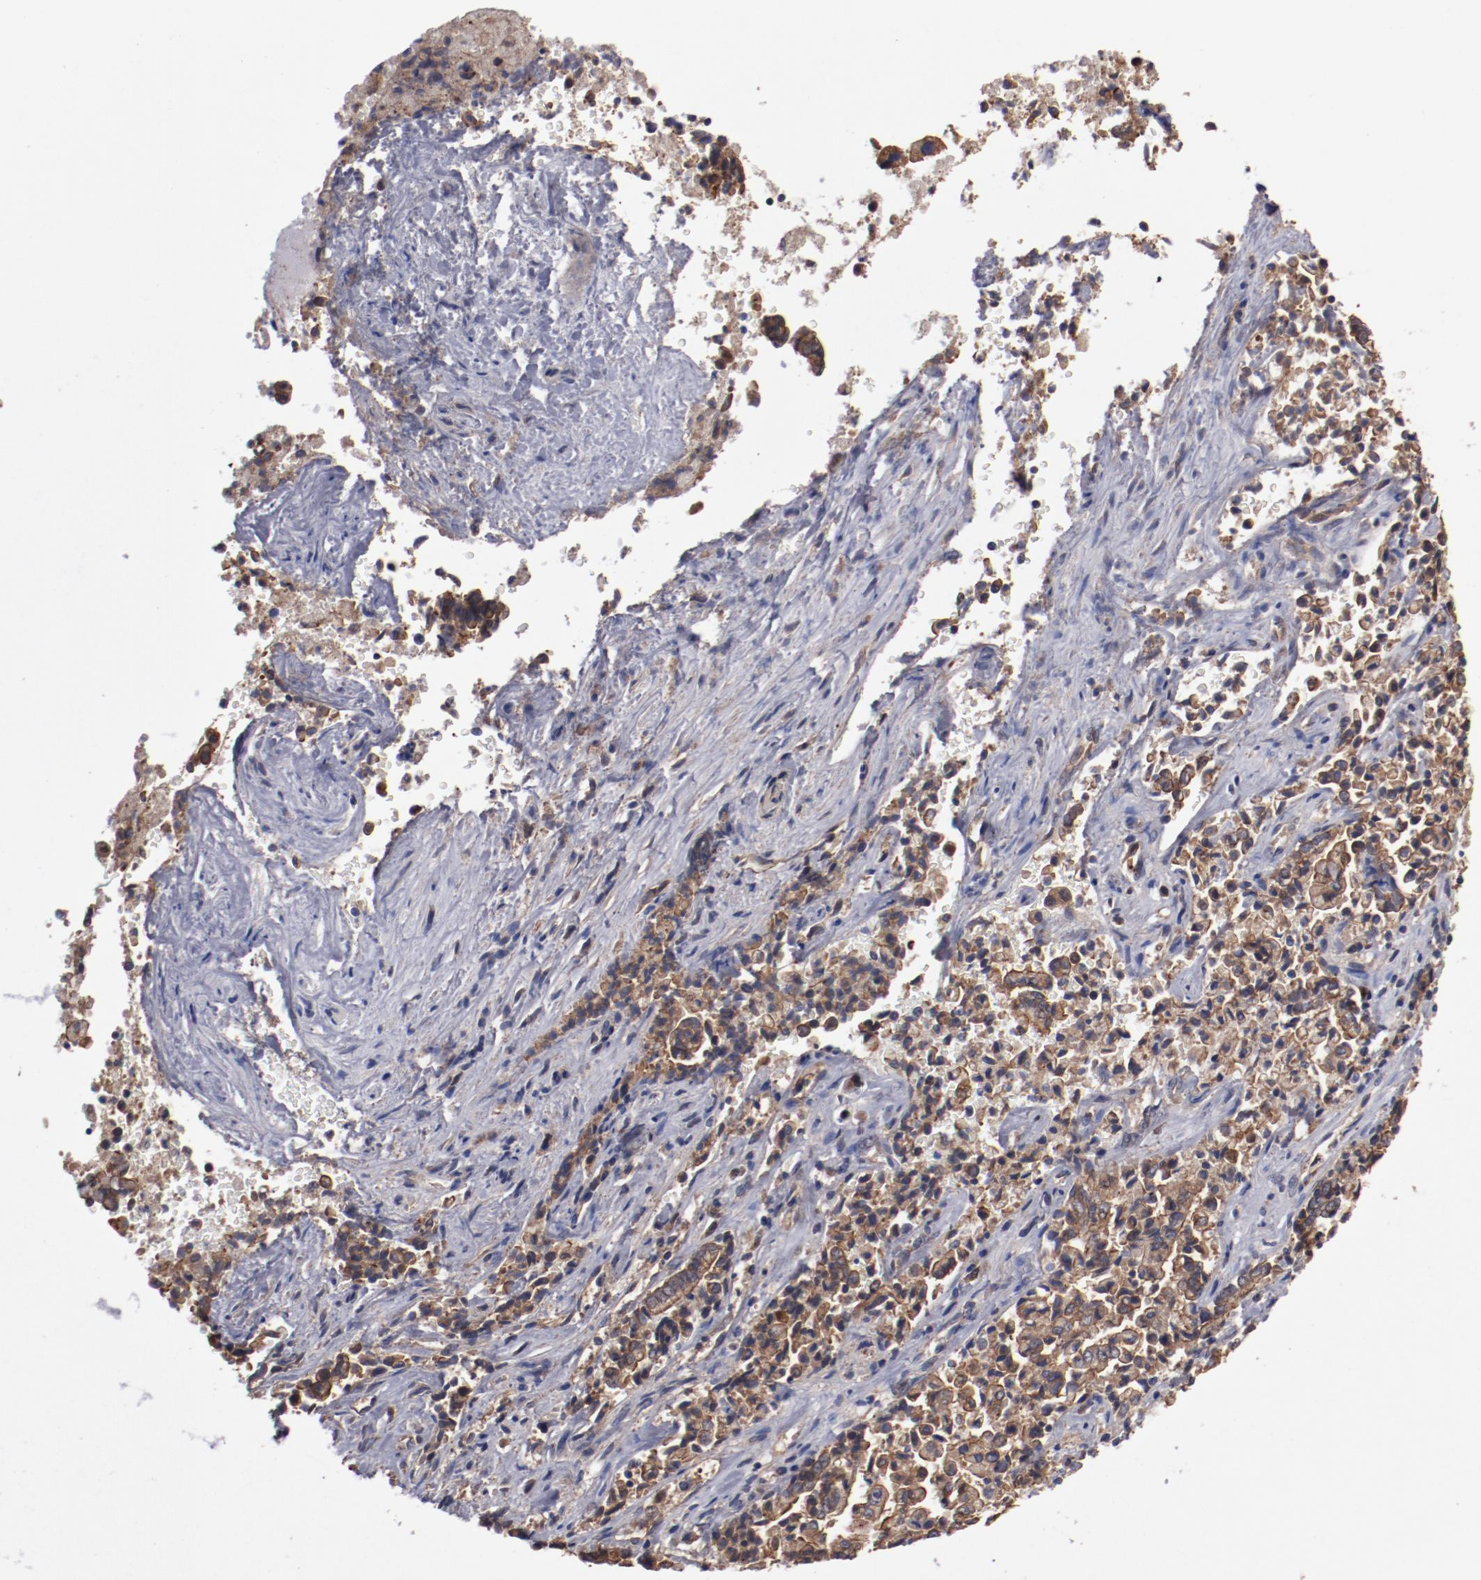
{"staining": {"intensity": "moderate", "quantity": ">75%", "location": "cytoplasmic/membranous"}, "tissue": "liver cancer", "cell_type": "Tumor cells", "image_type": "cancer", "snomed": [{"axis": "morphology", "description": "Cholangiocarcinoma"}, {"axis": "topography", "description": "Liver"}], "caption": "Moderate cytoplasmic/membranous staining for a protein is identified in approximately >75% of tumor cells of liver cancer (cholangiocarcinoma) using immunohistochemistry (IHC).", "gene": "DNAAF2", "patient": {"sex": "male", "age": 57}}